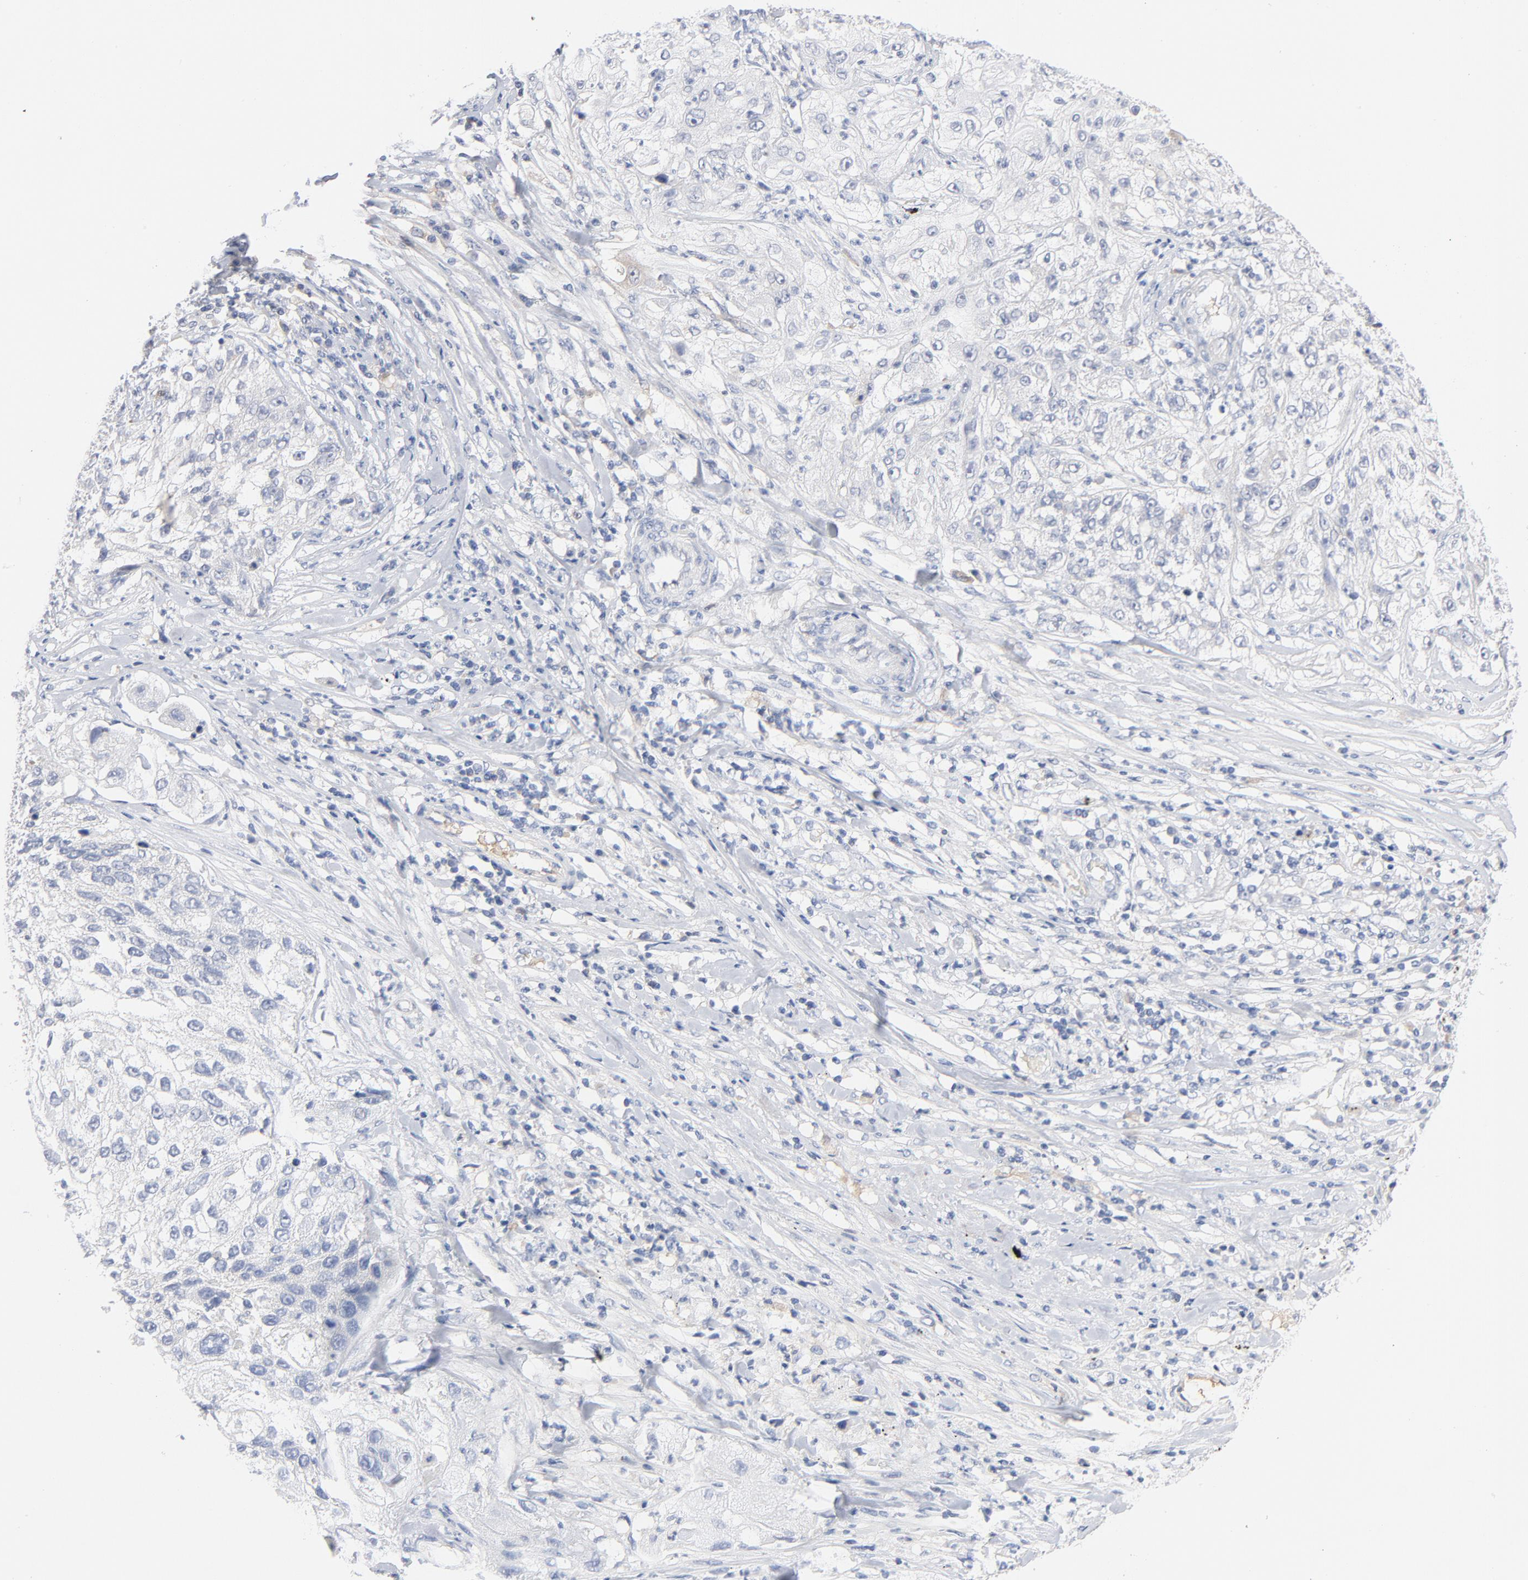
{"staining": {"intensity": "negative", "quantity": "none", "location": "none"}, "tissue": "lung cancer", "cell_type": "Tumor cells", "image_type": "cancer", "snomed": [{"axis": "morphology", "description": "Inflammation, NOS"}, {"axis": "morphology", "description": "Squamous cell carcinoma, NOS"}, {"axis": "topography", "description": "Lymph node"}, {"axis": "topography", "description": "Soft tissue"}, {"axis": "topography", "description": "Lung"}], "caption": "Tumor cells are negative for protein expression in human lung cancer. The staining was performed using DAB (3,3'-diaminobenzidine) to visualize the protein expression in brown, while the nuclei were stained in blue with hematoxylin (Magnification: 20x).", "gene": "SERPINA4", "patient": {"sex": "male", "age": 66}}